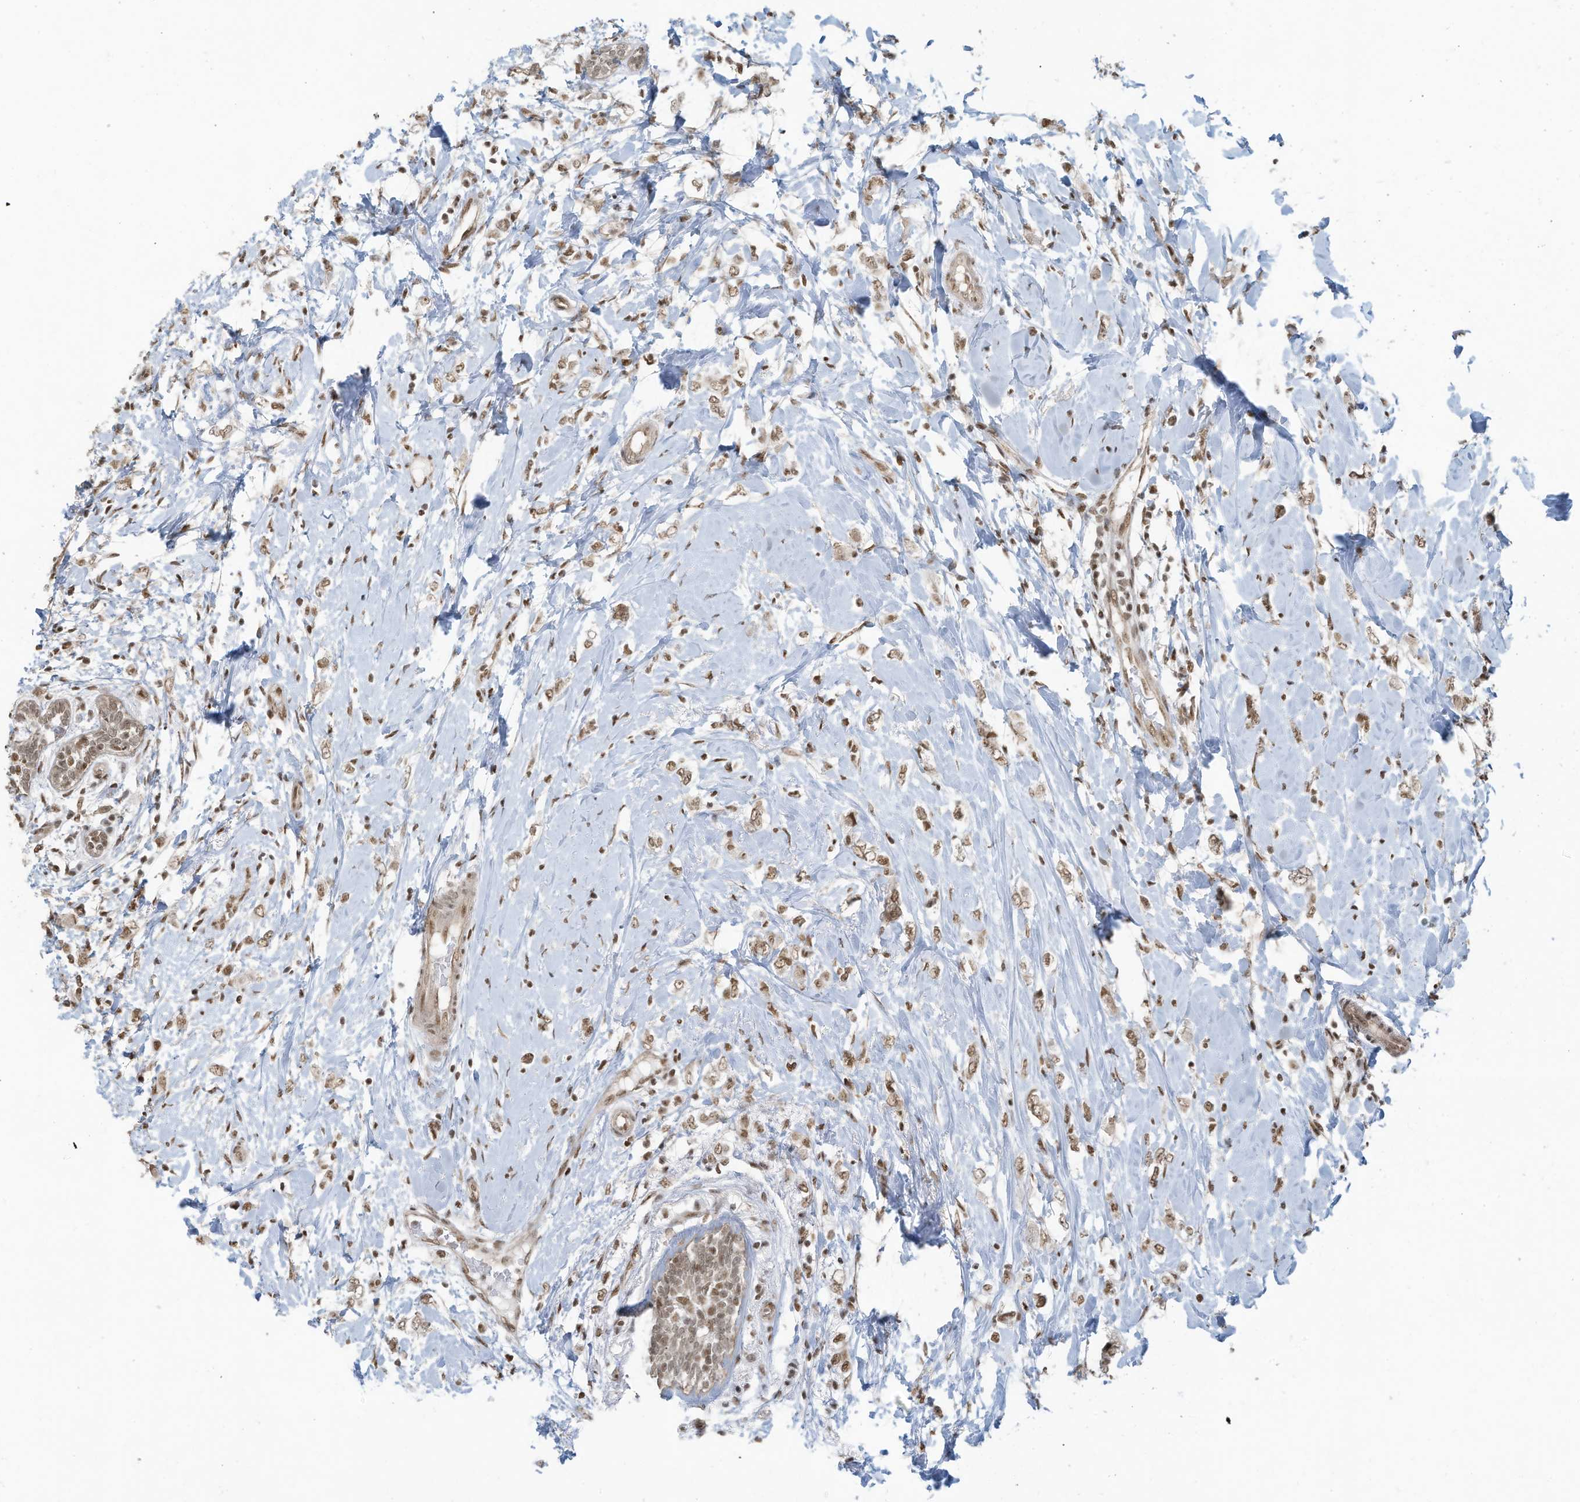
{"staining": {"intensity": "moderate", "quantity": ">75%", "location": "nuclear"}, "tissue": "breast cancer", "cell_type": "Tumor cells", "image_type": "cancer", "snomed": [{"axis": "morphology", "description": "Normal tissue, NOS"}, {"axis": "morphology", "description": "Lobular carcinoma"}, {"axis": "topography", "description": "Breast"}], "caption": "Immunohistochemical staining of human breast cancer reveals medium levels of moderate nuclear protein staining in about >75% of tumor cells.", "gene": "DBR1", "patient": {"sex": "female", "age": 47}}